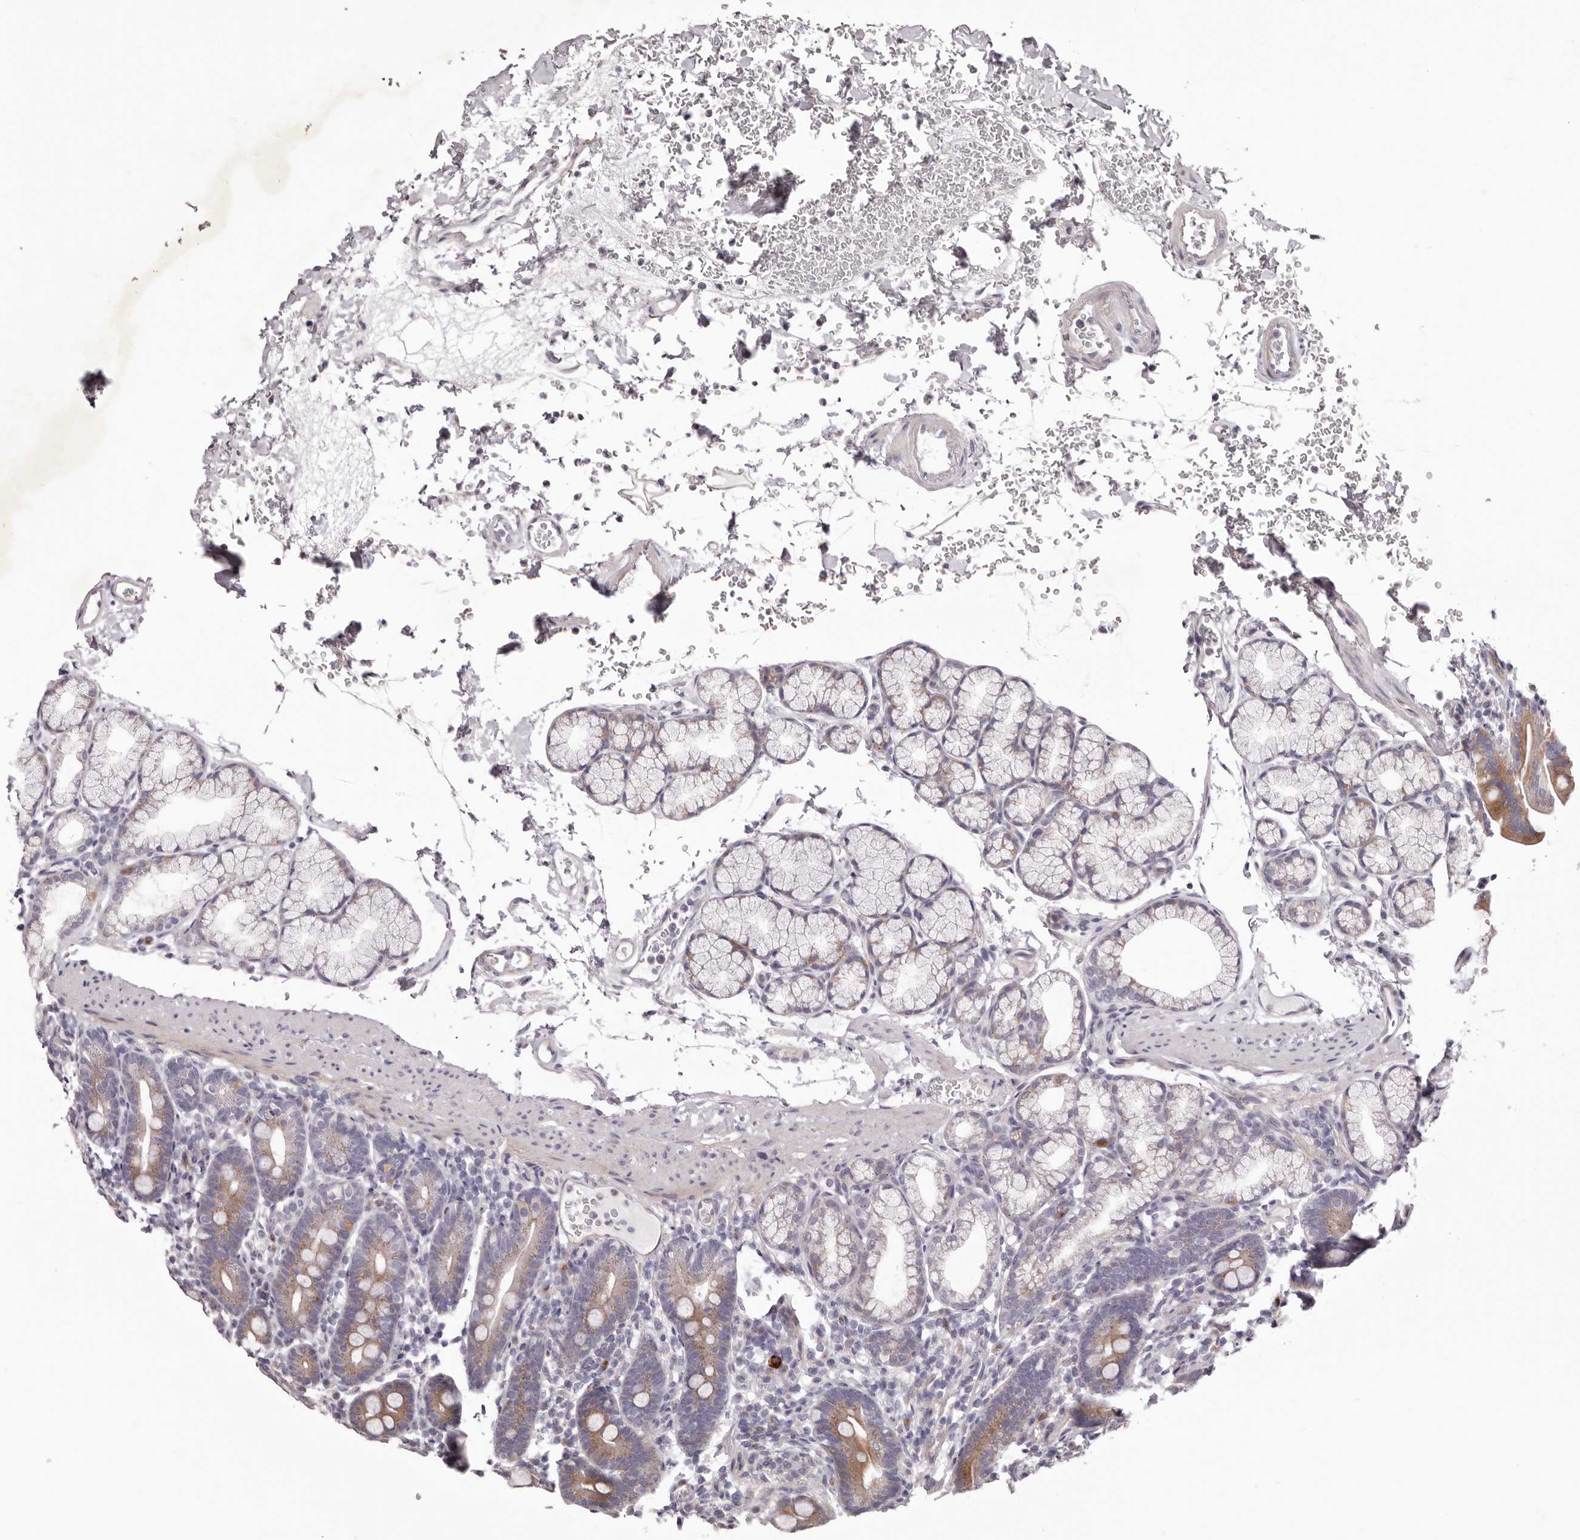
{"staining": {"intensity": "moderate", "quantity": "<25%", "location": "cytoplasmic/membranous"}, "tissue": "duodenum", "cell_type": "Glandular cells", "image_type": "normal", "snomed": [{"axis": "morphology", "description": "Normal tissue, NOS"}, {"axis": "topography", "description": "Duodenum"}], "caption": "Immunohistochemical staining of normal duodenum displays low levels of moderate cytoplasmic/membranous expression in approximately <25% of glandular cells. Using DAB (3,3'-diaminobenzidine) (brown) and hematoxylin (blue) stains, captured at high magnification using brightfield microscopy.", "gene": "PEG10", "patient": {"sex": "male", "age": 54}}